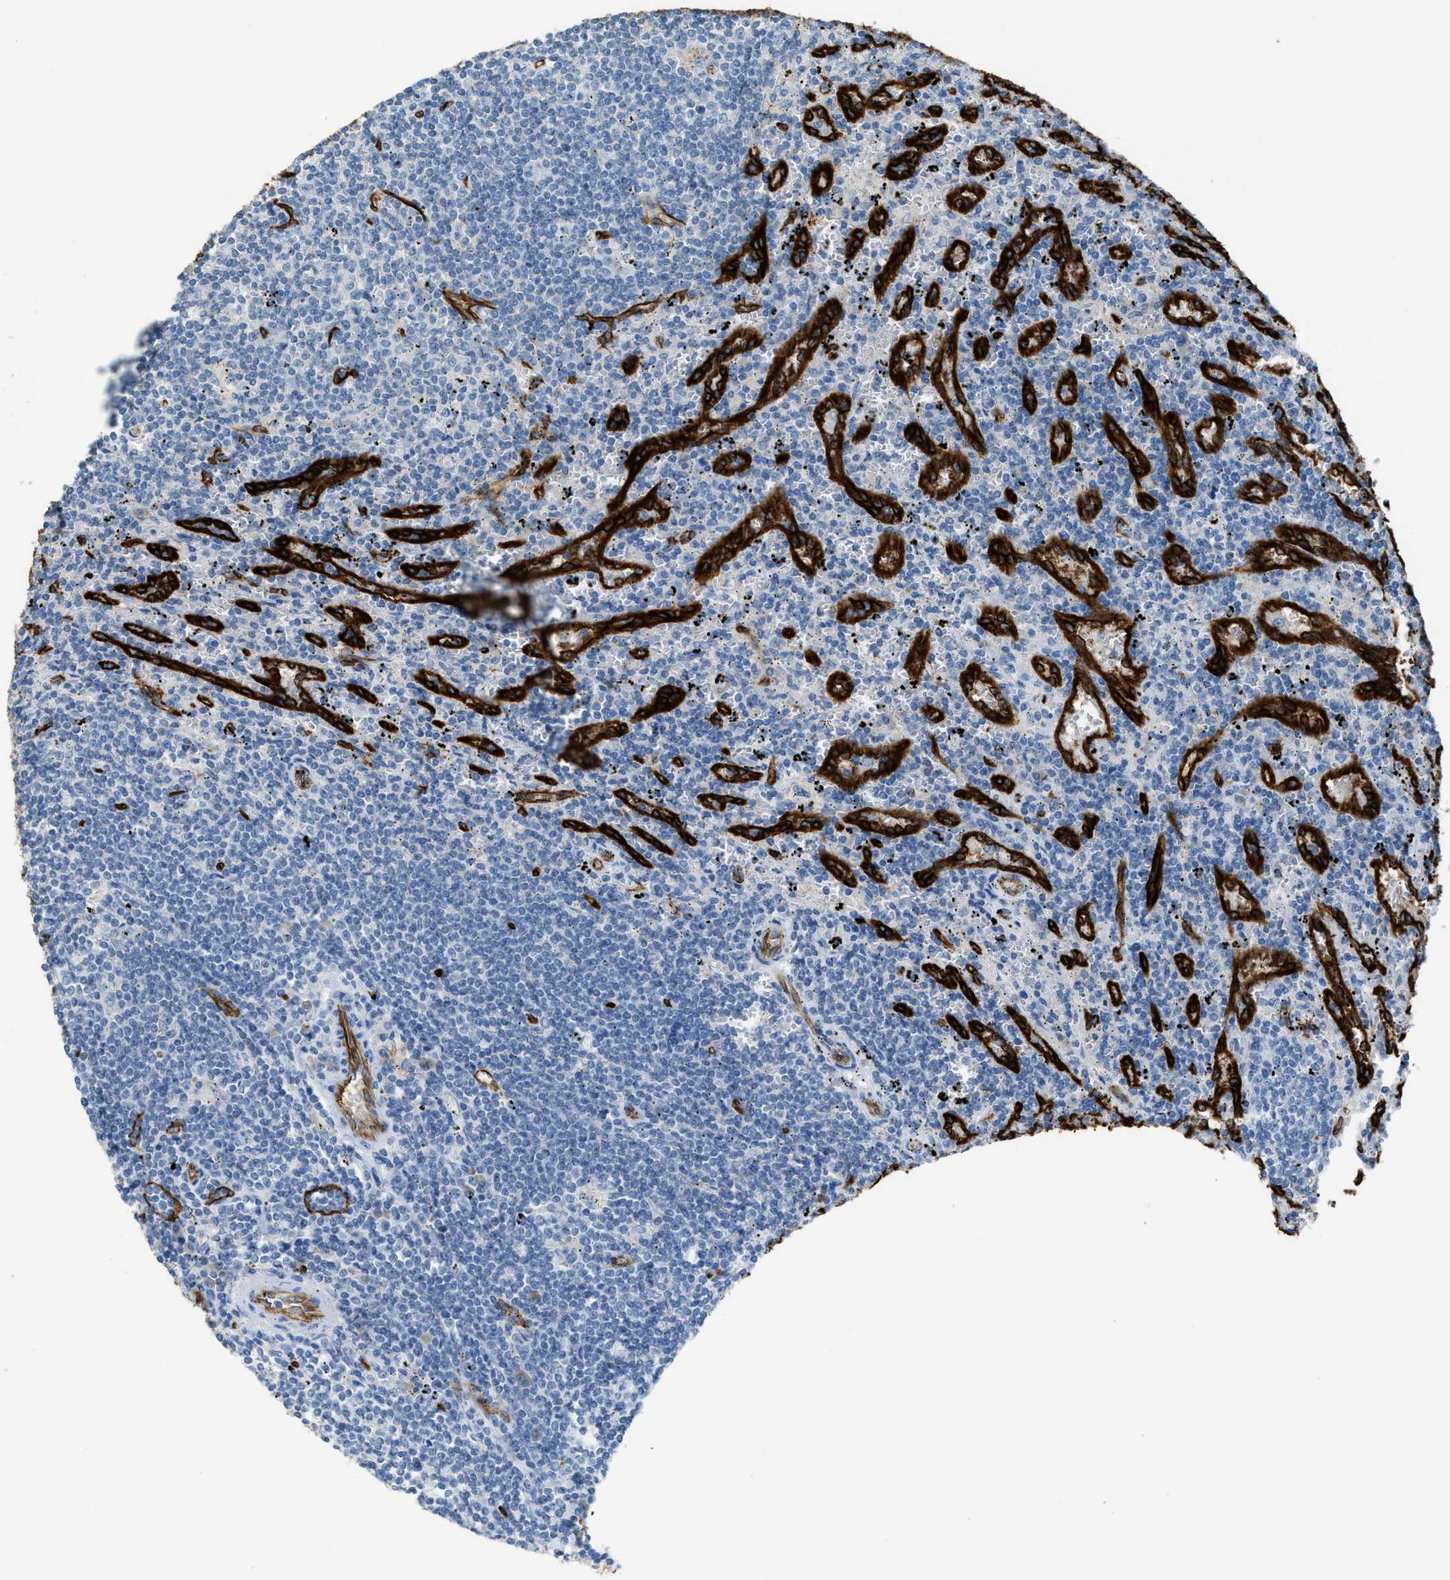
{"staining": {"intensity": "negative", "quantity": "none", "location": "none"}, "tissue": "lymphoma", "cell_type": "Tumor cells", "image_type": "cancer", "snomed": [{"axis": "morphology", "description": "Malignant lymphoma, non-Hodgkin's type, Low grade"}, {"axis": "topography", "description": "Spleen"}], "caption": "A micrograph of human malignant lymphoma, non-Hodgkin's type (low-grade) is negative for staining in tumor cells.", "gene": "SLC22A15", "patient": {"sex": "male", "age": 76}}